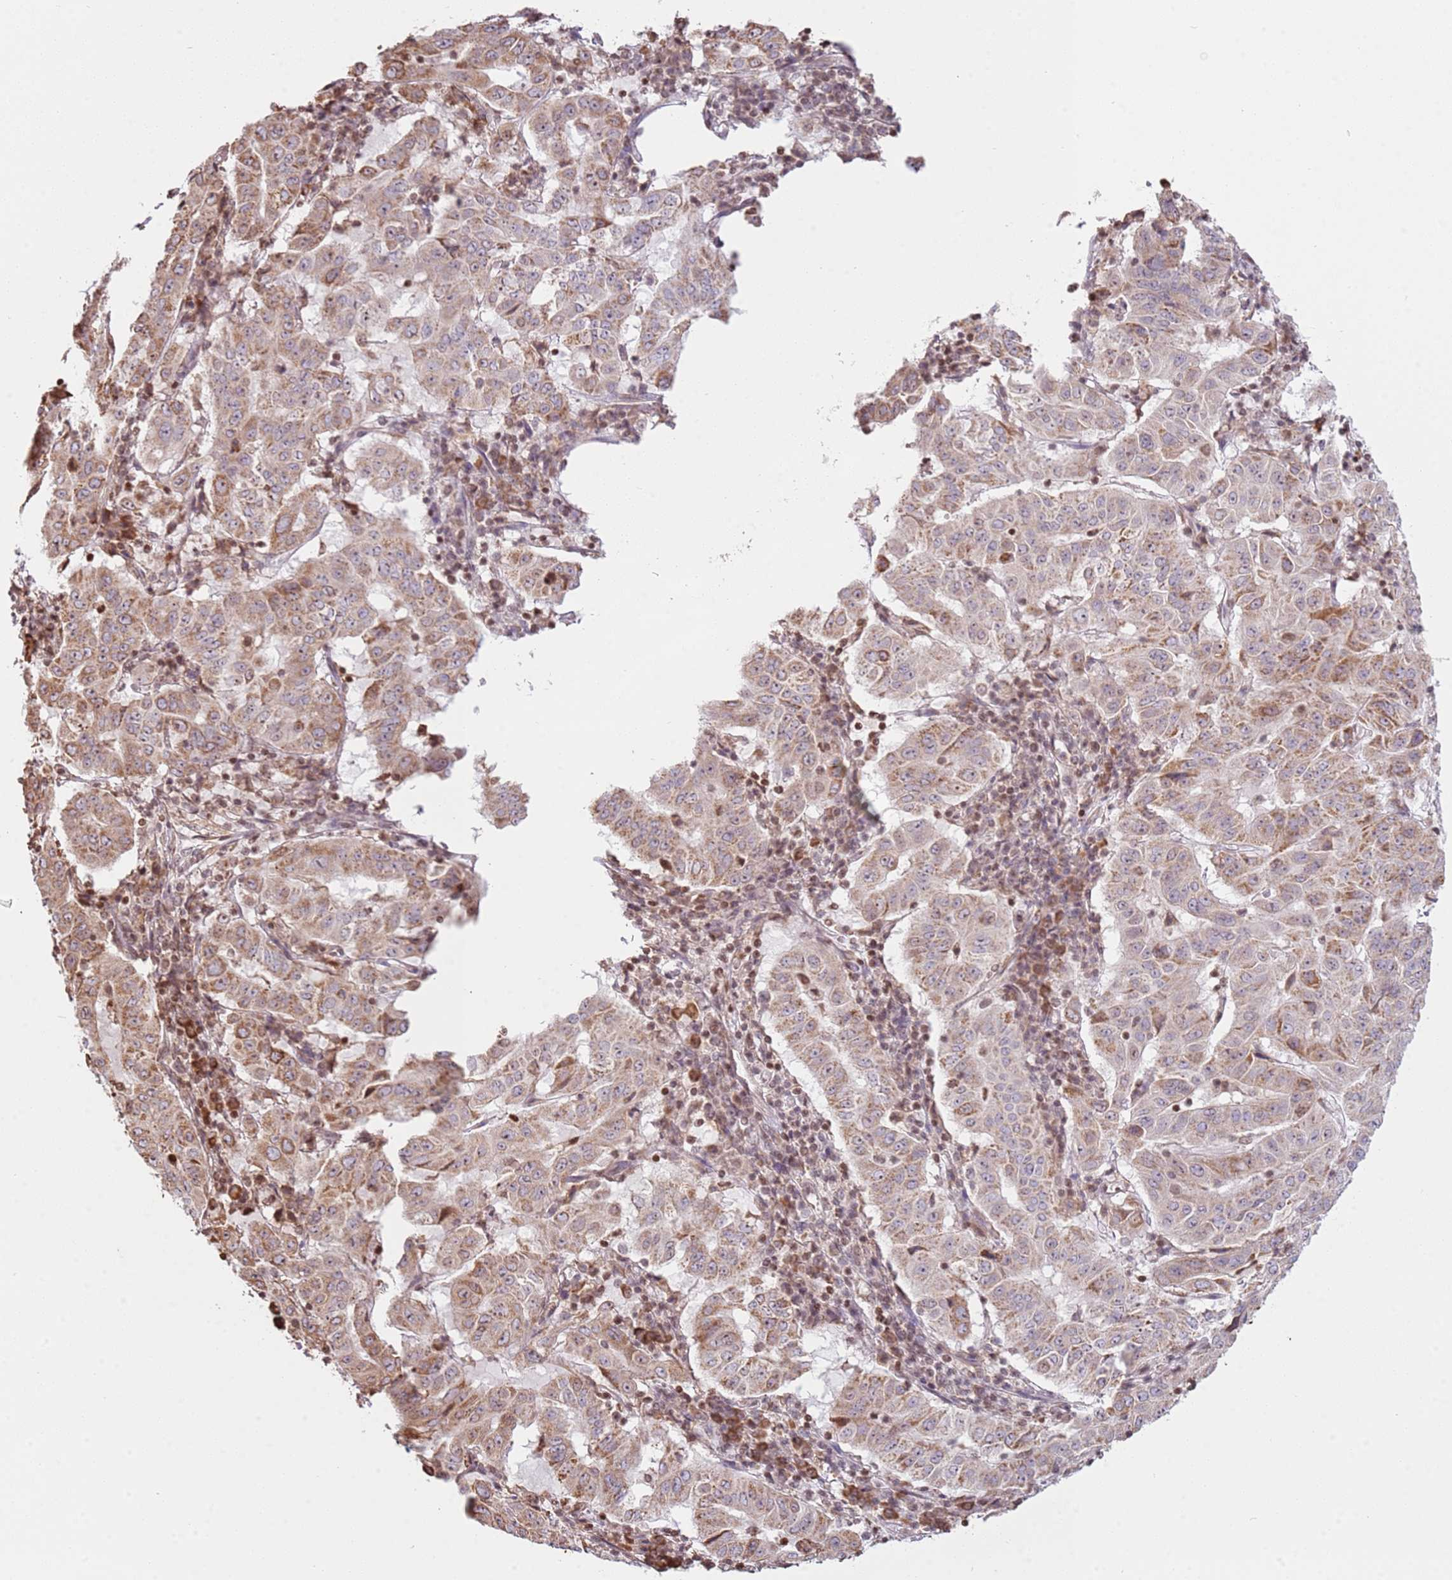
{"staining": {"intensity": "moderate", "quantity": ">75%", "location": "cytoplasmic/membranous"}, "tissue": "pancreatic cancer", "cell_type": "Tumor cells", "image_type": "cancer", "snomed": [{"axis": "morphology", "description": "Adenocarcinoma, NOS"}, {"axis": "topography", "description": "Pancreas"}], "caption": "Moderate cytoplasmic/membranous protein positivity is identified in approximately >75% of tumor cells in pancreatic cancer.", "gene": "SCAF1", "patient": {"sex": "male", "age": 63}}